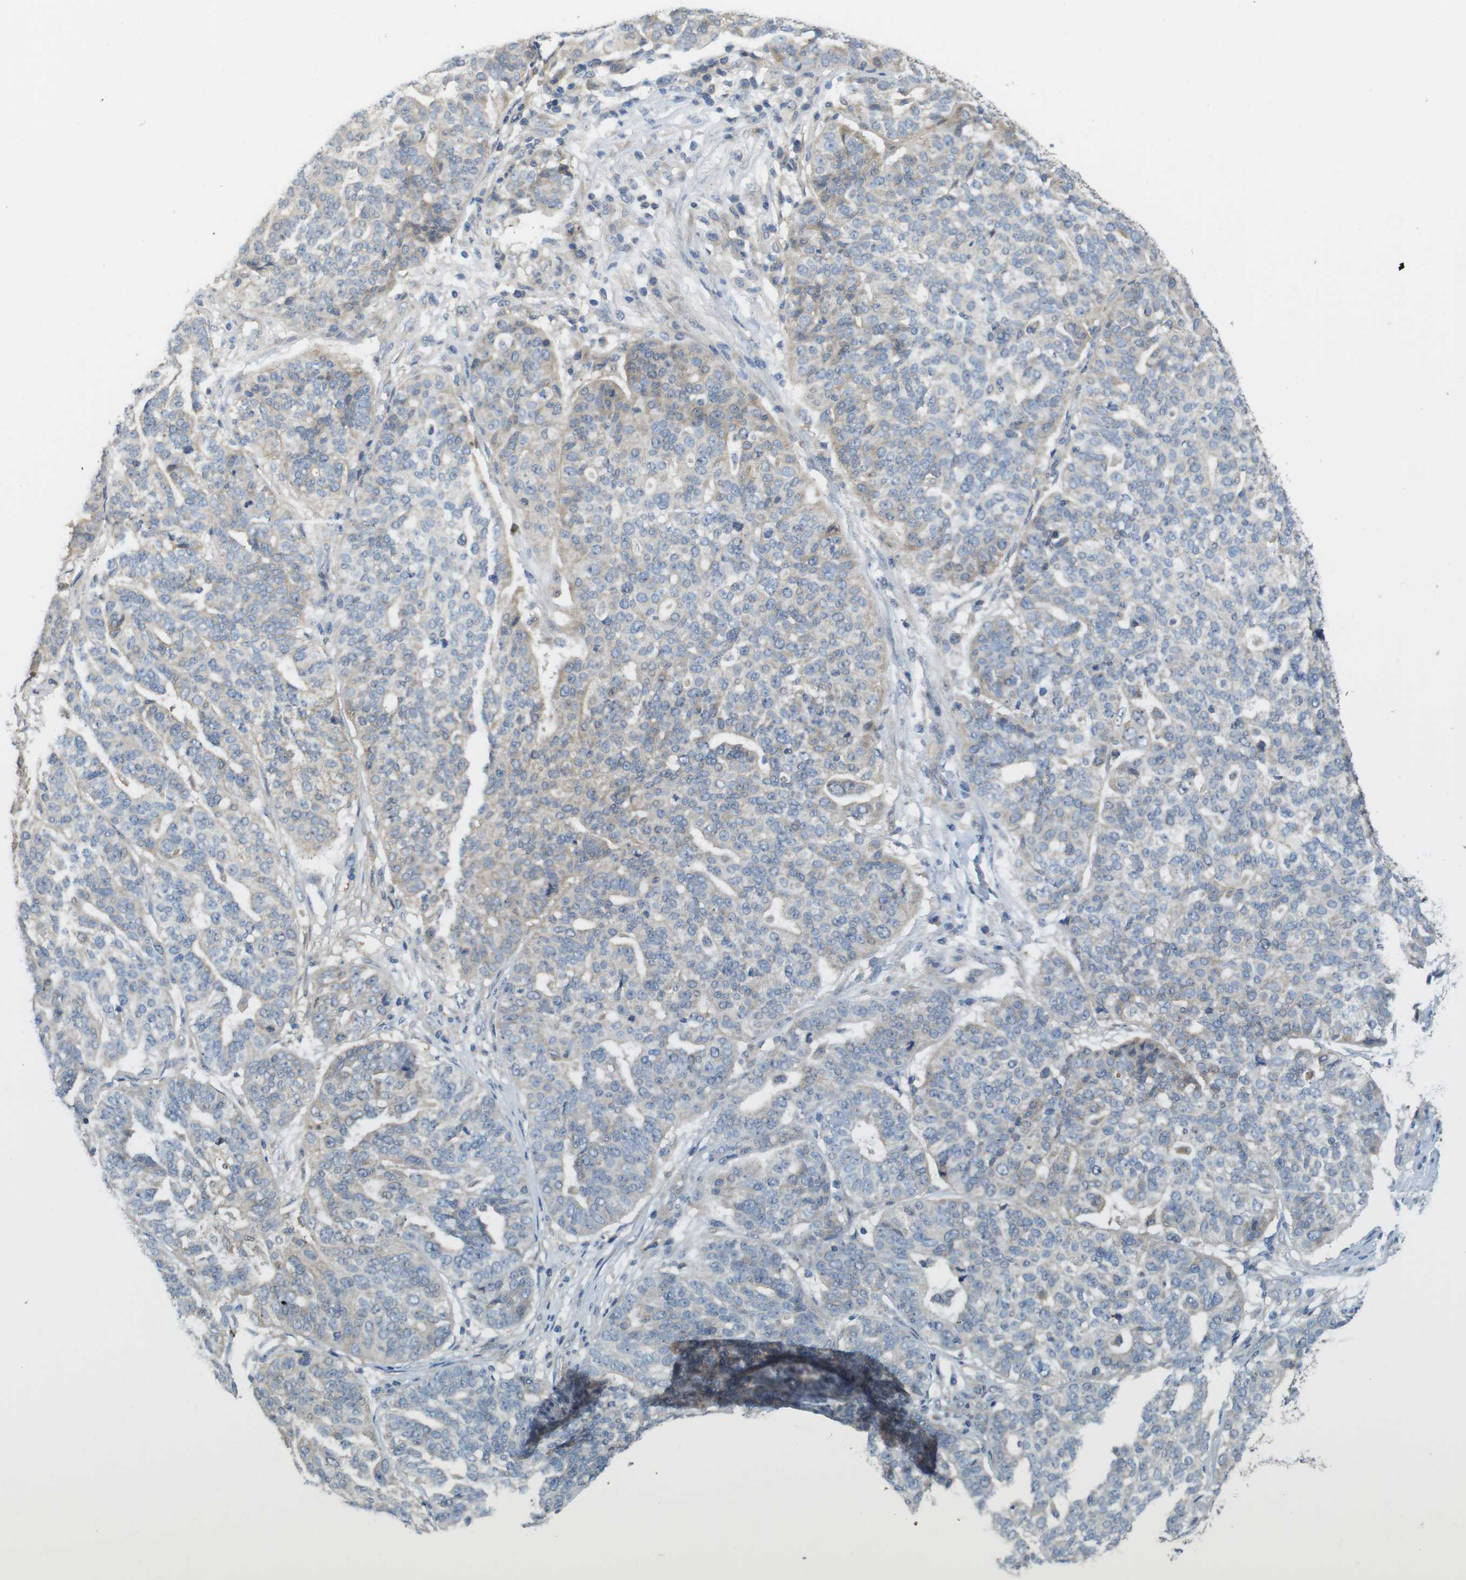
{"staining": {"intensity": "weak", "quantity": "<25%", "location": "cytoplasmic/membranous"}, "tissue": "ovarian cancer", "cell_type": "Tumor cells", "image_type": "cancer", "snomed": [{"axis": "morphology", "description": "Cystadenocarcinoma, serous, NOS"}, {"axis": "topography", "description": "Ovary"}], "caption": "Micrograph shows no significant protein staining in tumor cells of ovarian cancer (serous cystadenocarcinoma). (Immunohistochemistry (ihc), brightfield microscopy, high magnification).", "gene": "ABHD15", "patient": {"sex": "female", "age": 59}}